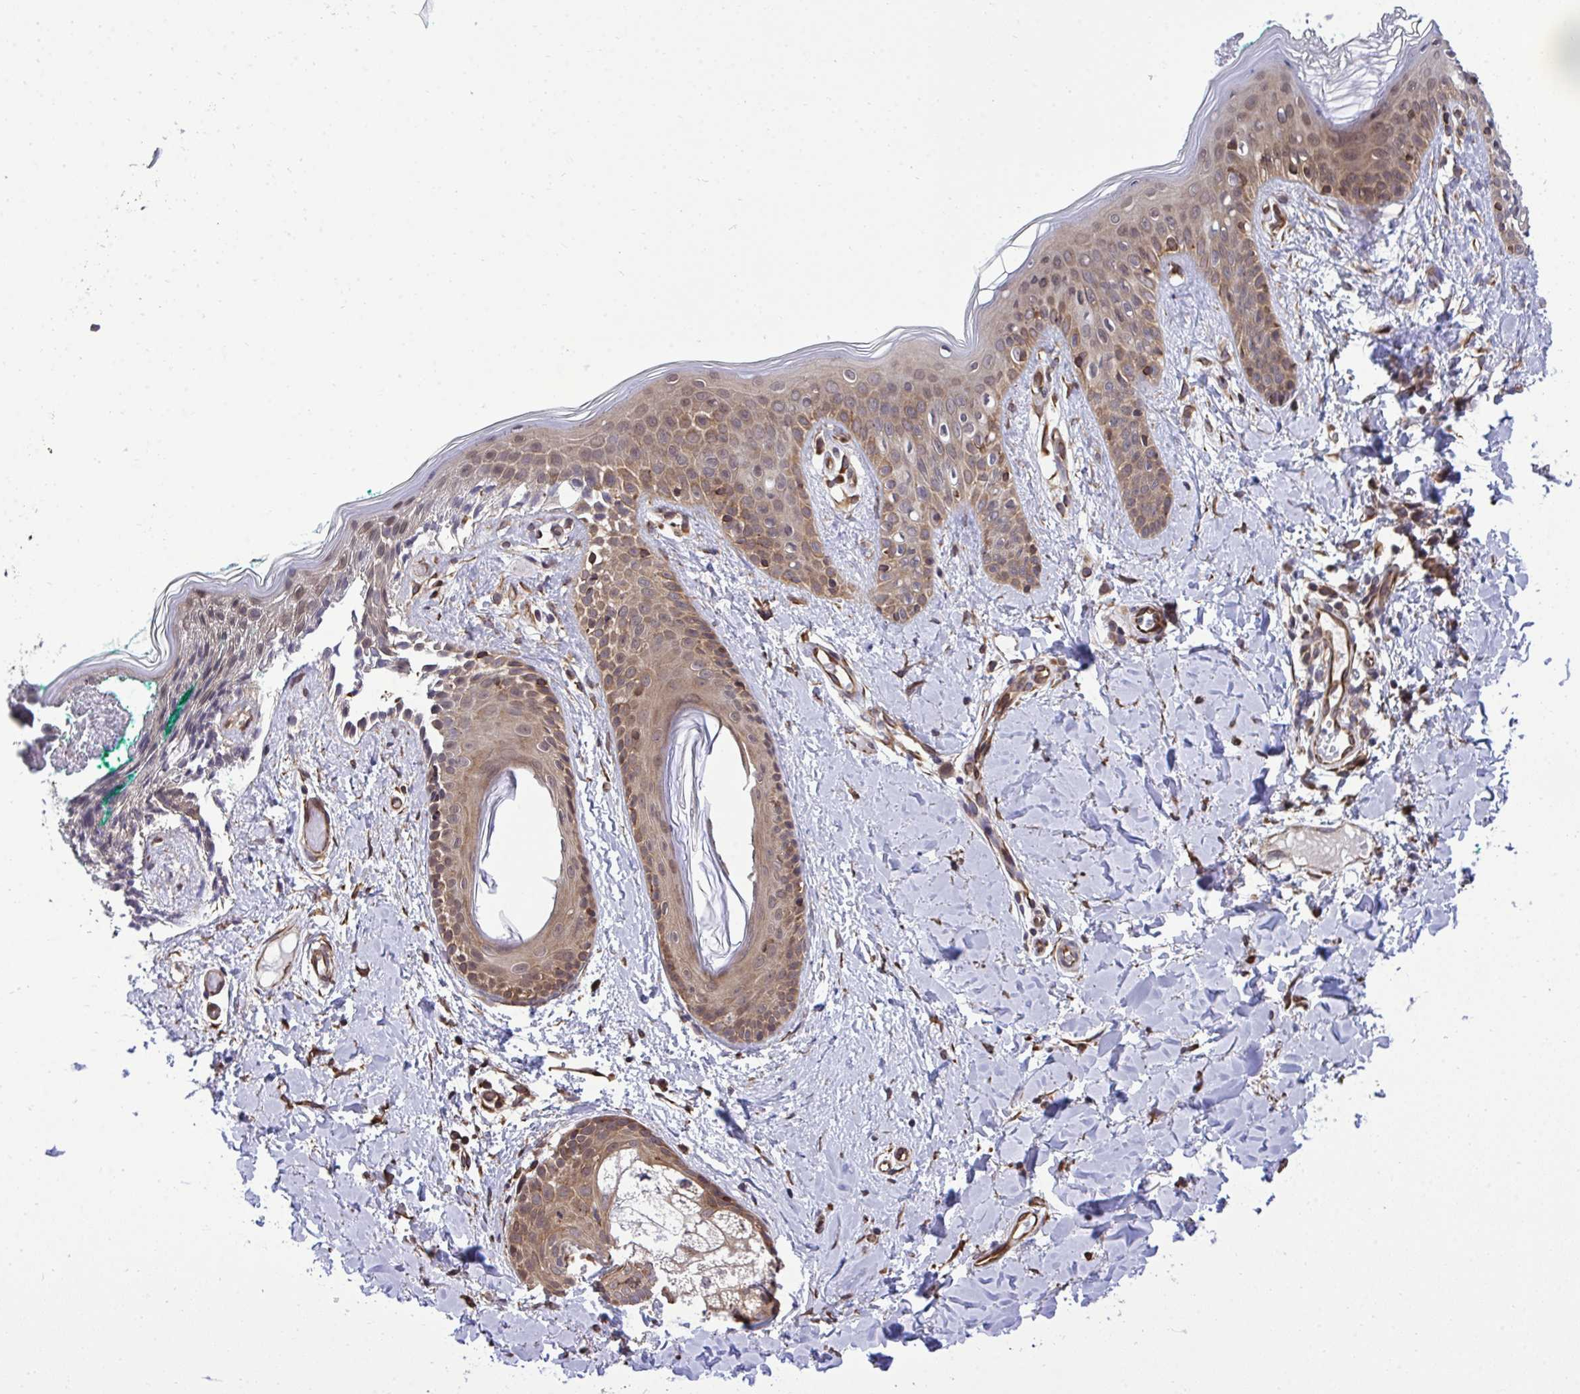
{"staining": {"intensity": "strong", "quantity": ">75%", "location": "cytoplasmic/membranous"}, "tissue": "skin", "cell_type": "Fibroblasts", "image_type": "normal", "snomed": [{"axis": "morphology", "description": "Normal tissue, NOS"}, {"axis": "topography", "description": "Skin"}], "caption": "A brown stain highlights strong cytoplasmic/membranous staining of a protein in fibroblasts of normal skin. Using DAB (brown) and hematoxylin (blue) stains, captured at high magnification using brightfield microscopy.", "gene": "RPS15", "patient": {"sex": "male", "age": 16}}